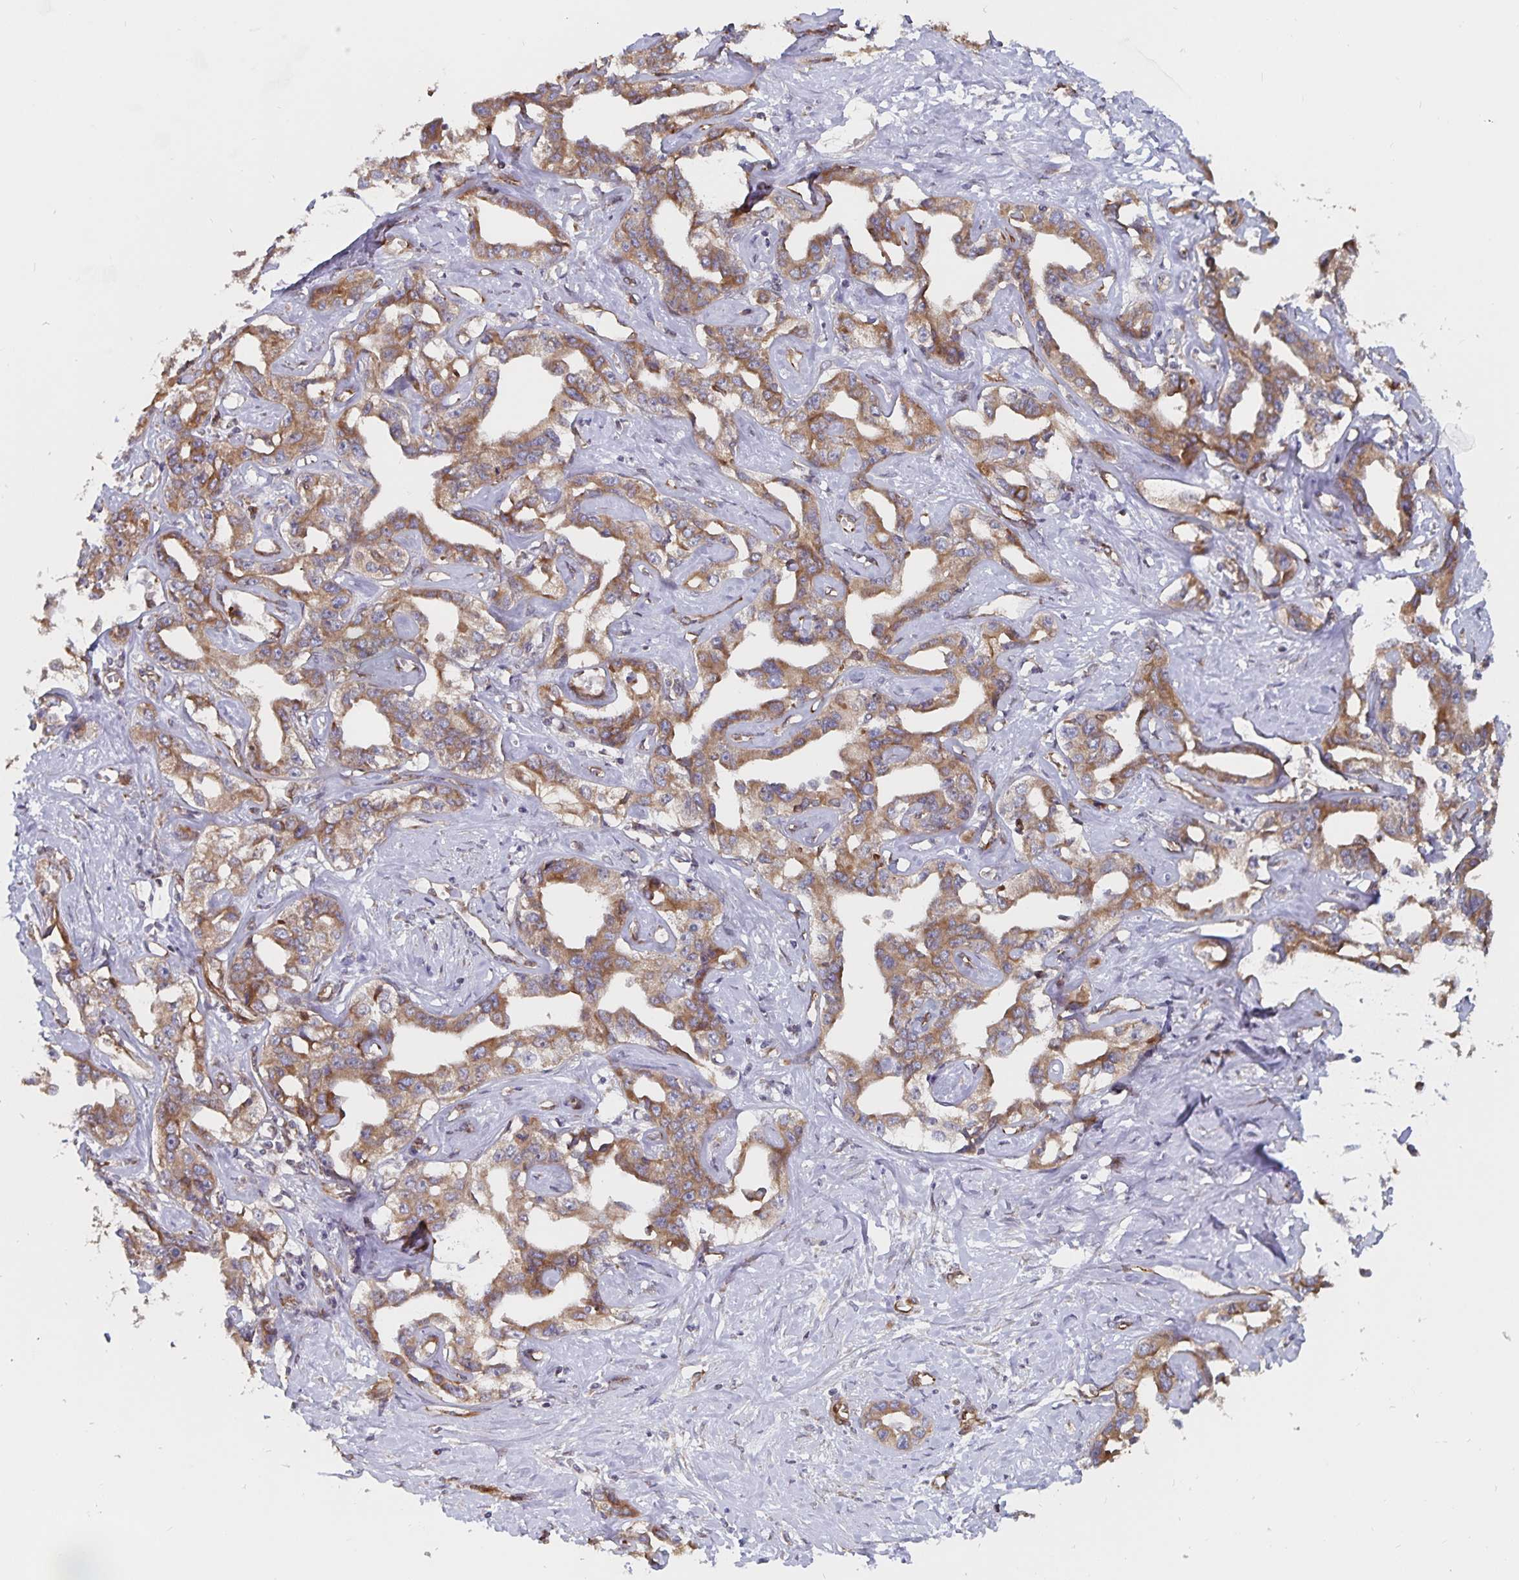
{"staining": {"intensity": "moderate", "quantity": ">75%", "location": "cytoplasmic/membranous"}, "tissue": "liver cancer", "cell_type": "Tumor cells", "image_type": "cancer", "snomed": [{"axis": "morphology", "description": "Cholangiocarcinoma"}, {"axis": "topography", "description": "Liver"}], "caption": "Protein analysis of liver cancer (cholangiocarcinoma) tissue reveals moderate cytoplasmic/membranous positivity in approximately >75% of tumor cells.", "gene": "BCAP29", "patient": {"sex": "male", "age": 59}}